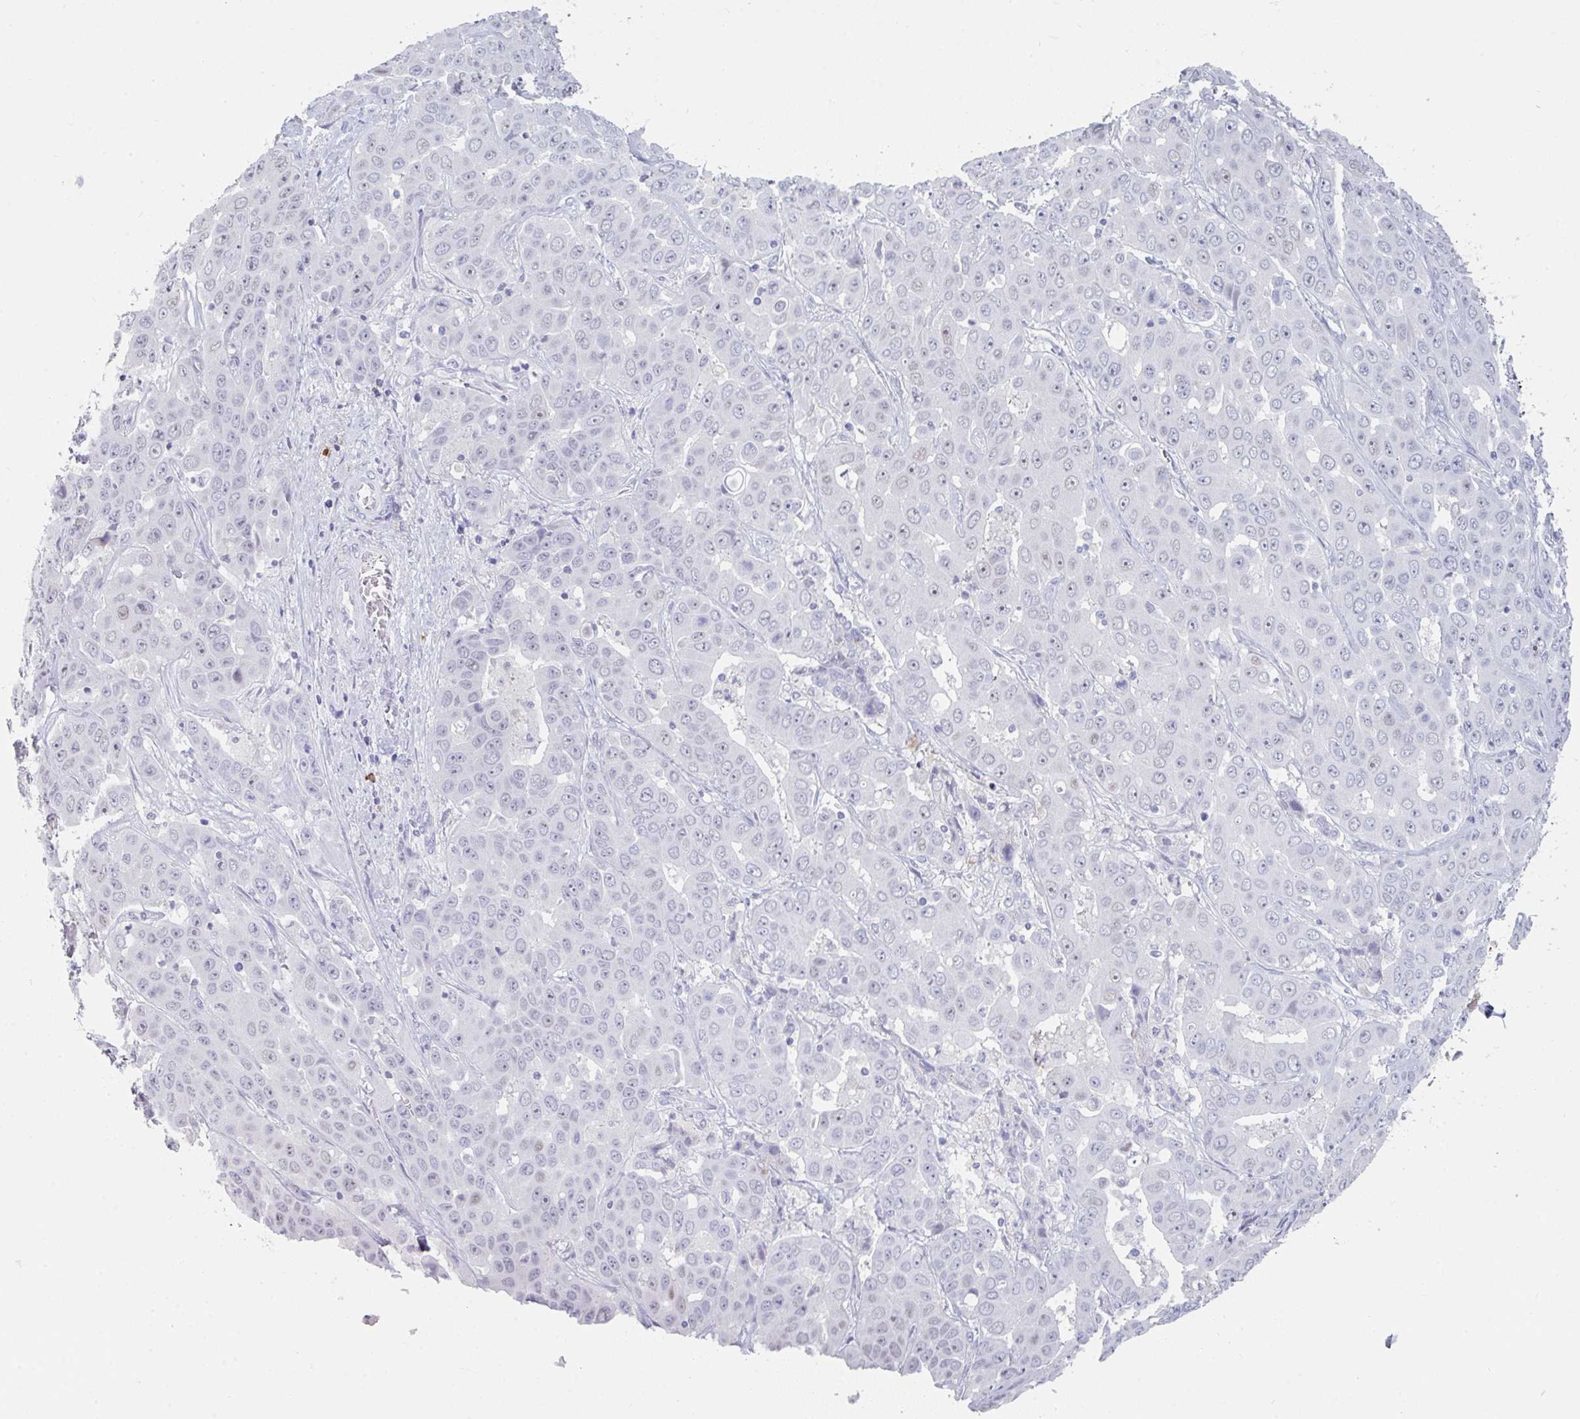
{"staining": {"intensity": "negative", "quantity": "none", "location": "none"}, "tissue": "liver cancer", "cell_type": "Tumor cells", "image_type": "cancer", "snomed": [{"axis": "morphology", "description": "Cholangiocarcinoma"}, {"axis": "topography", "description": "Liver"}], "caption": "Tumor cells show no significant expression in liver cancer.", "gene": "RUBCN", "patient": {"sex": "female", "age": 52}}